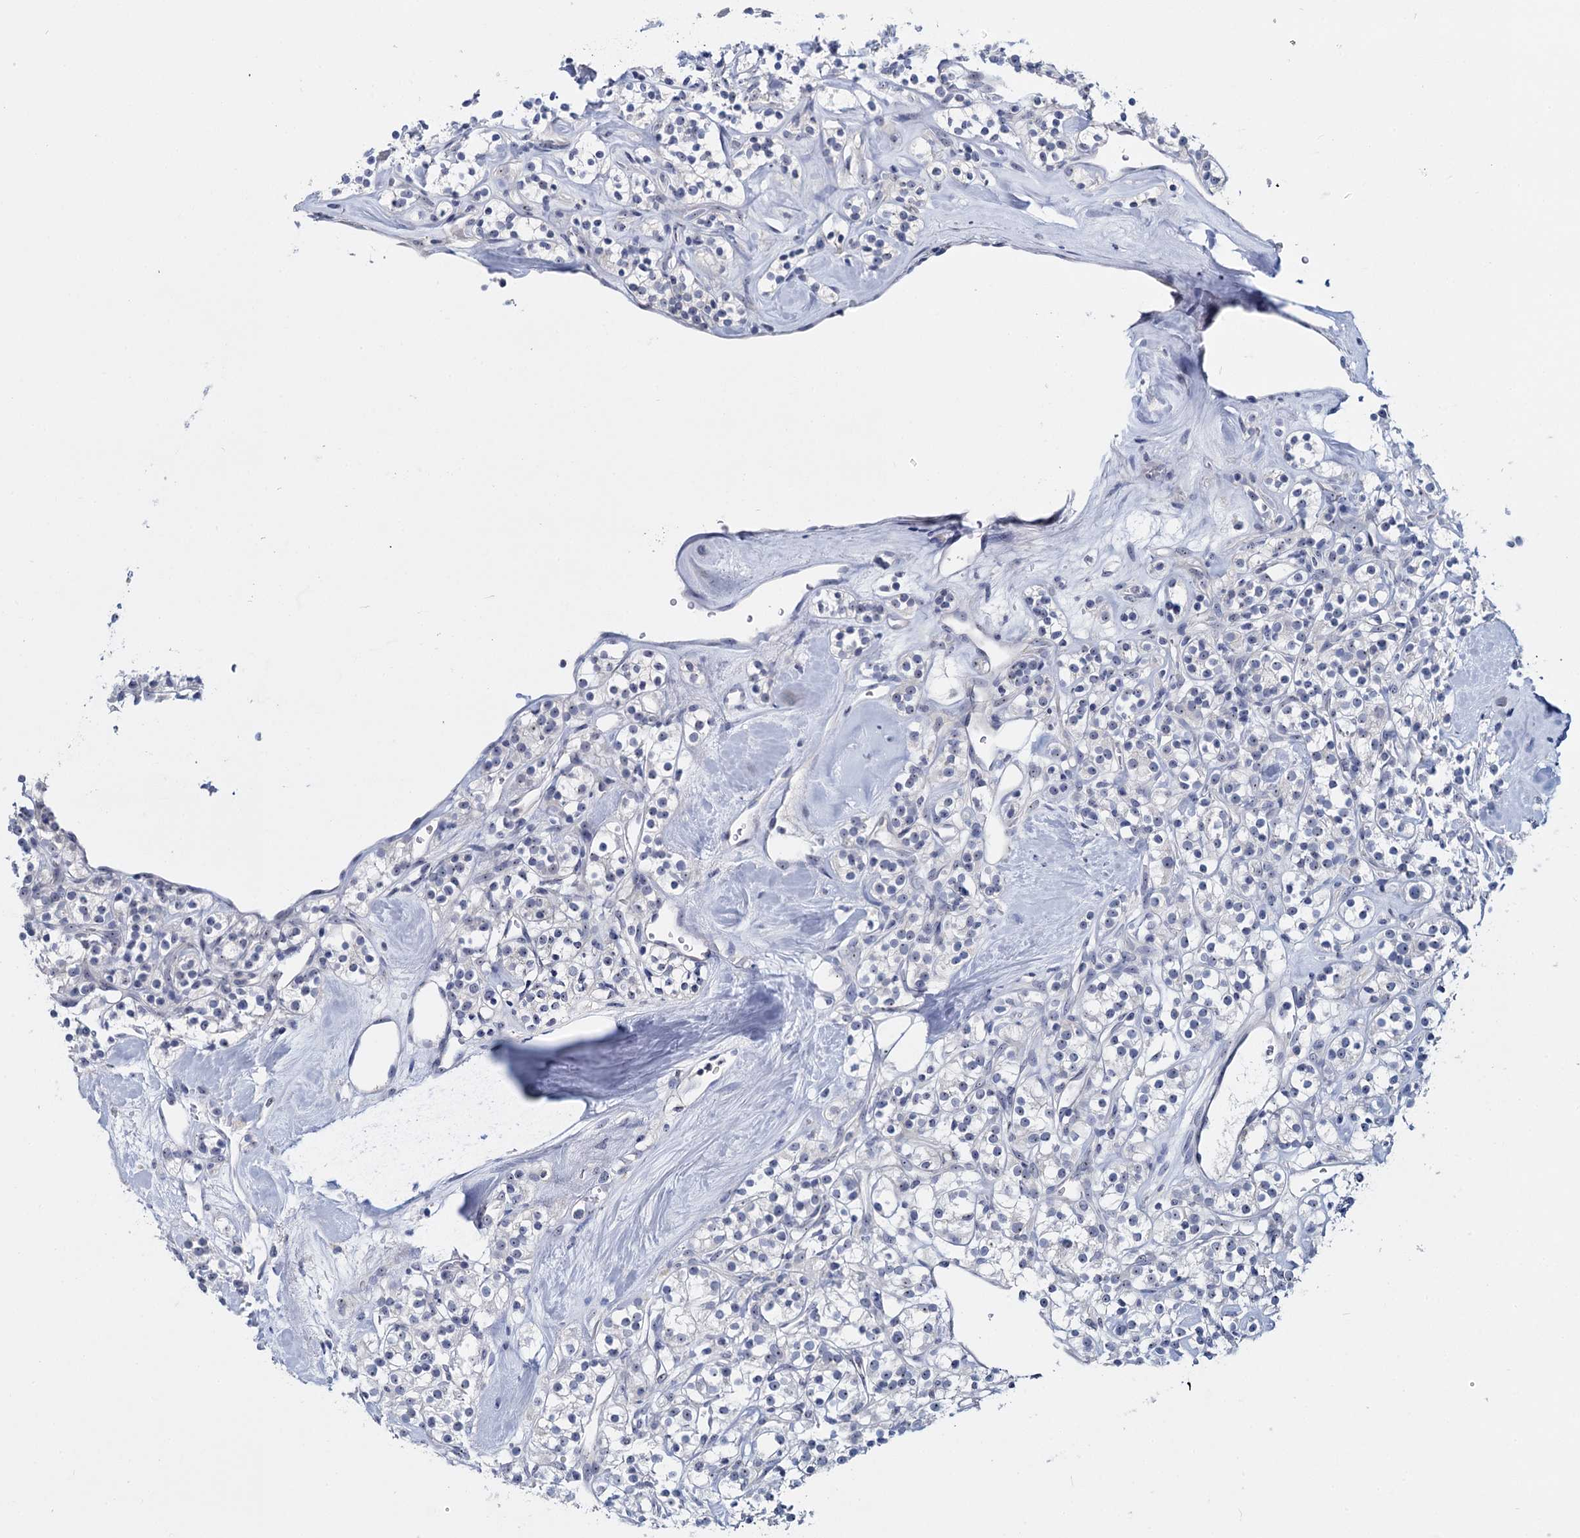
{"staining": {"intensity": "negative", "quantity": "none", "location": "none"}, "tissue": "renal cancer", "cell_type": "Tumor cells", "image_type": "cancer", "snomed": [{"axis": "morphology", "description": "Adenocarcinoma, NOS"}, {"axis": "topography", "description": "Kidney"}], "caption": "The micrograph demonstrates no significant positivity in tumor cells of renal cancer (adenocarcinoma).", "gene": "SFN", "patient": {"sex": "male", "age": 77}}